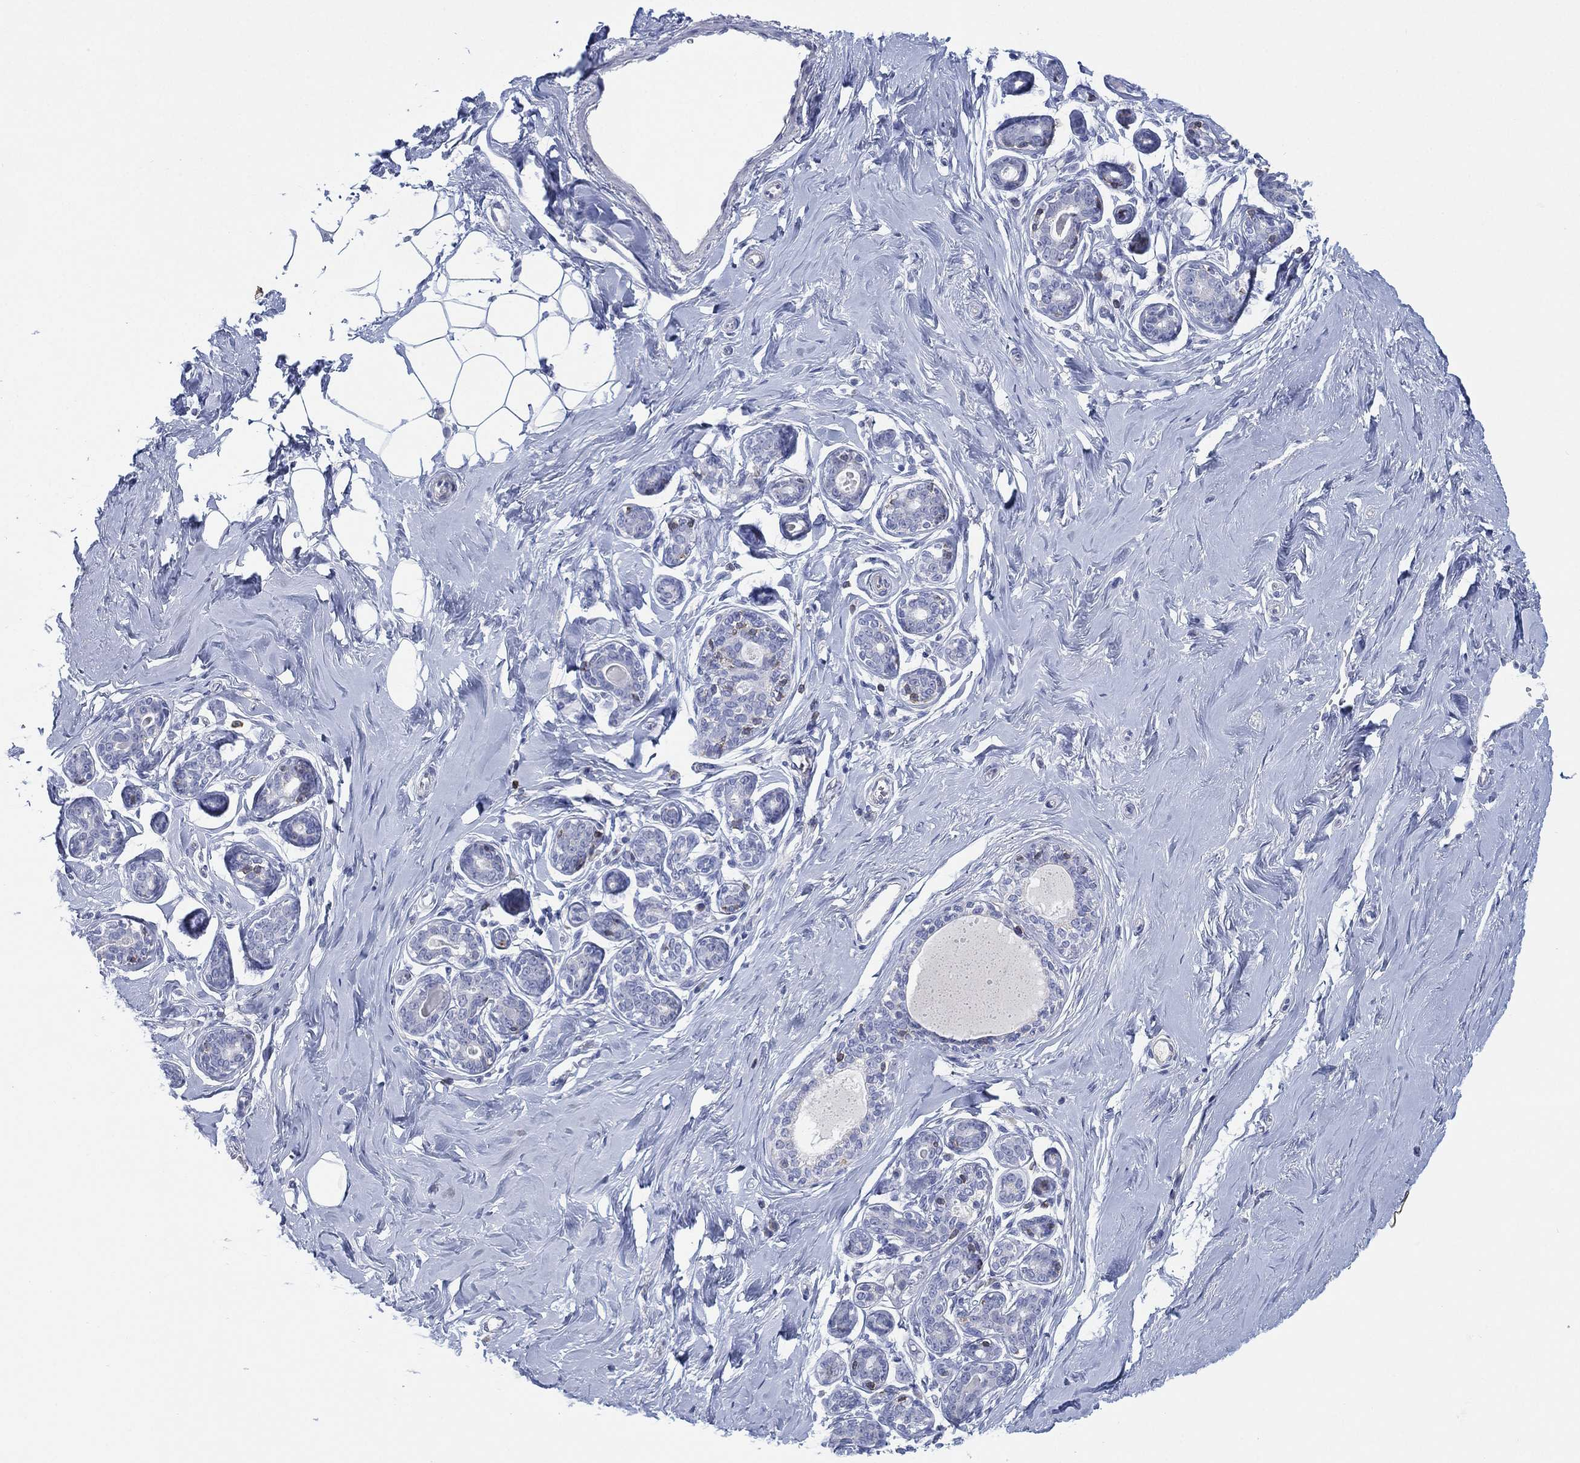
{"staining": {"intensity": "negative", "quantity": "none", "location": "none"}, "tissue": "breast", "cell_type": "Adipocytes", "image_type": "normal", "snomed": [{"axis": "morphology", "description": "Normal tissue, NOS"}, {"axis": "topography", "description": "Skin"}, {"axis": "topography", "description": "Breast"}], "caption": "Adipocytes are negative for protein expression in unremarkable human breast. The staining was performed using DAB (3,3'-diaminobenzidine) to visualize the protein expression in brown, while the nuclei were stained in blue with hematoxylin (Magnification: 20x).", "gene": "SEPTIN1", "patient": {"sex": "female", "age": 43}}